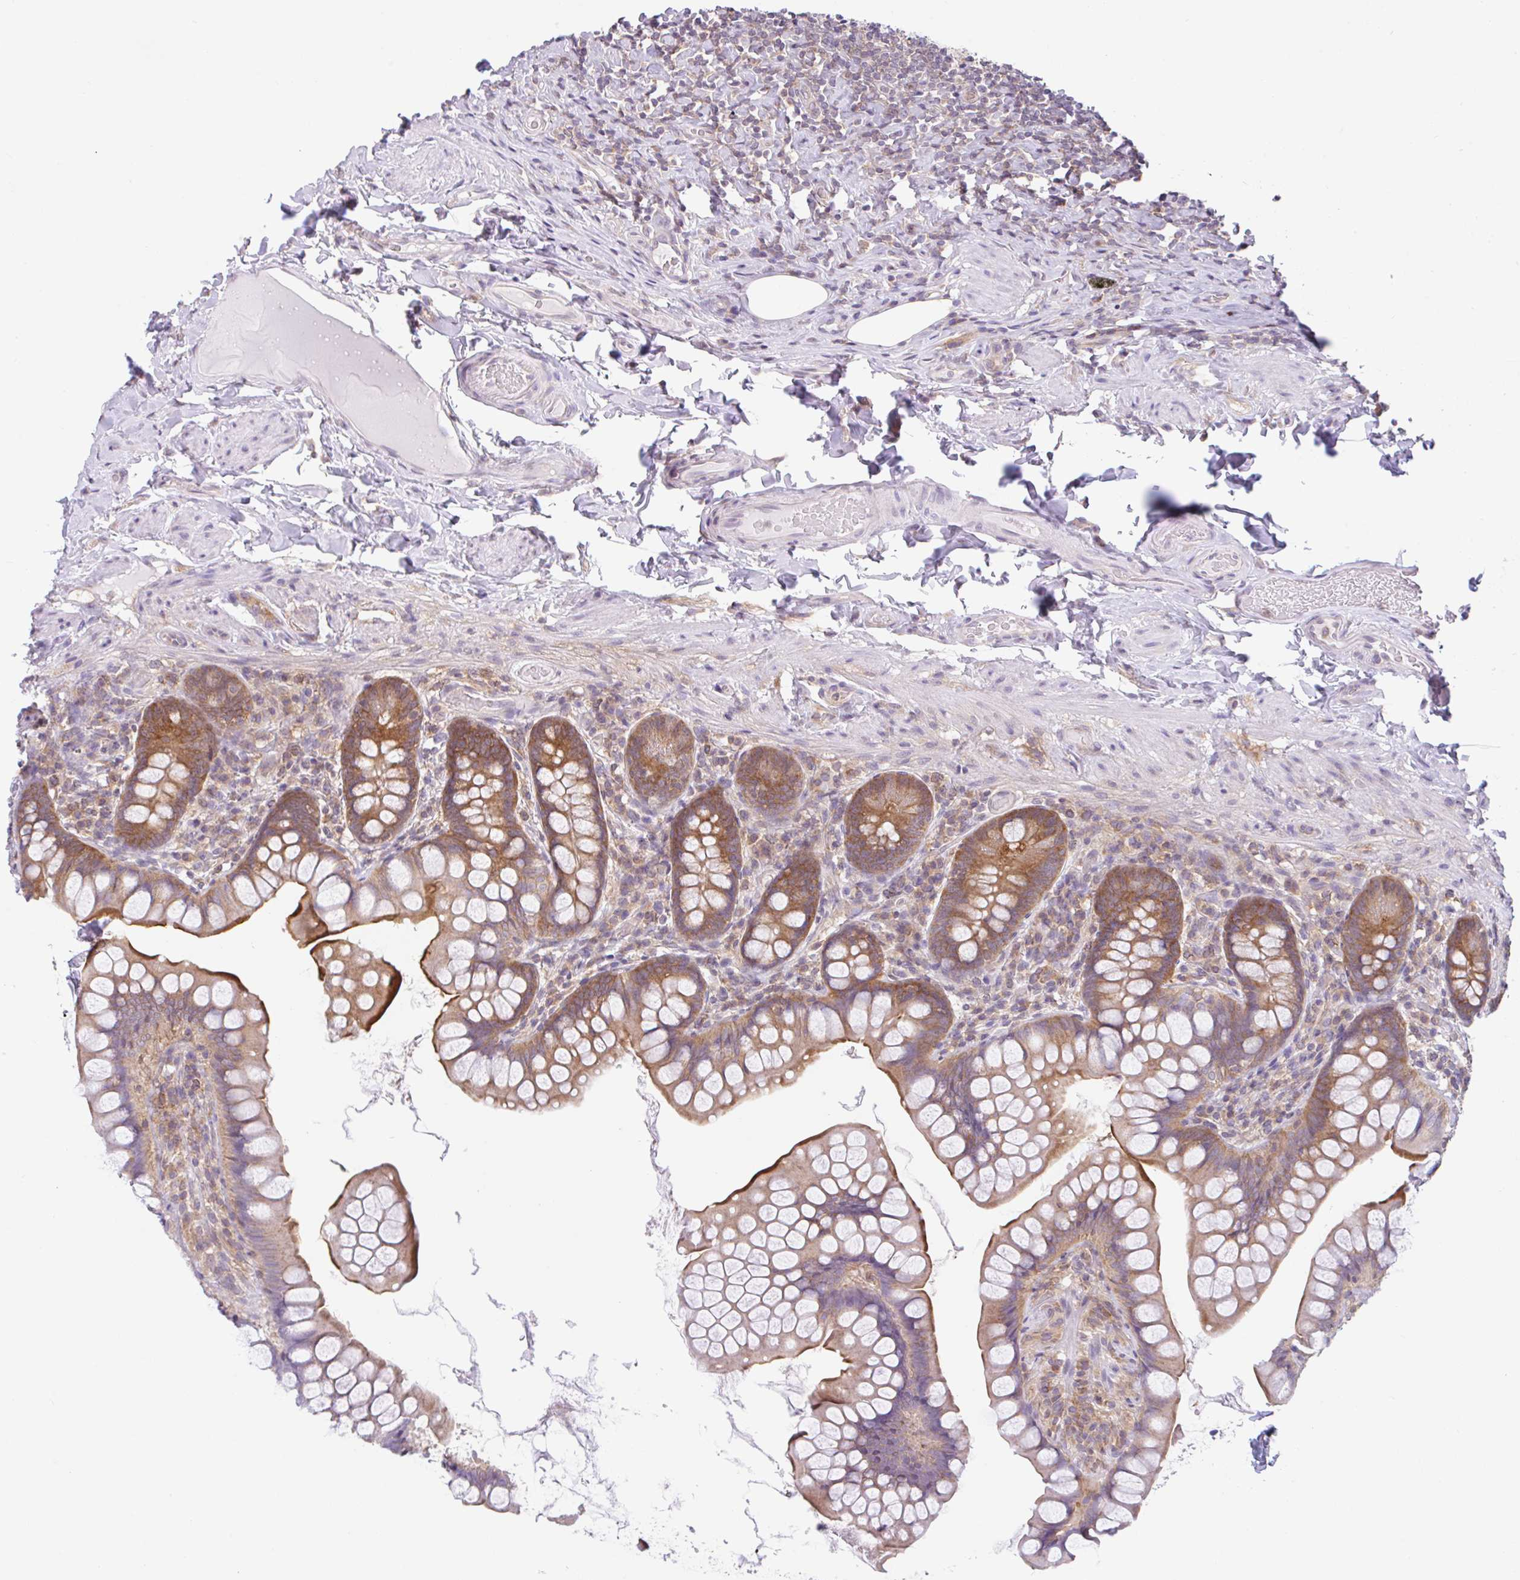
{"staining": {"intensity": "moderate", "quantity": ">75%", "location": "cytoplasmic/membranous"}, "tissue": "small intestine", "cell_type": "Glandular cells", "image_type": "normal", "snomed": [{"axis": "morphology", "description": "Normal tissue, NOS"}, {"axis": "topography", "description": "Small intestine"}], "caption": "Protein staining reveals moderate cytoplasmic/membranous positivity in approximately >75% of glandular cells in normal small intestine. Immunohistochemistry (ihc) stains the protein in brown and the nuclei are stained blue.", "gene": "RALBP1", "patient": {"sex": "male", "age": 70}}